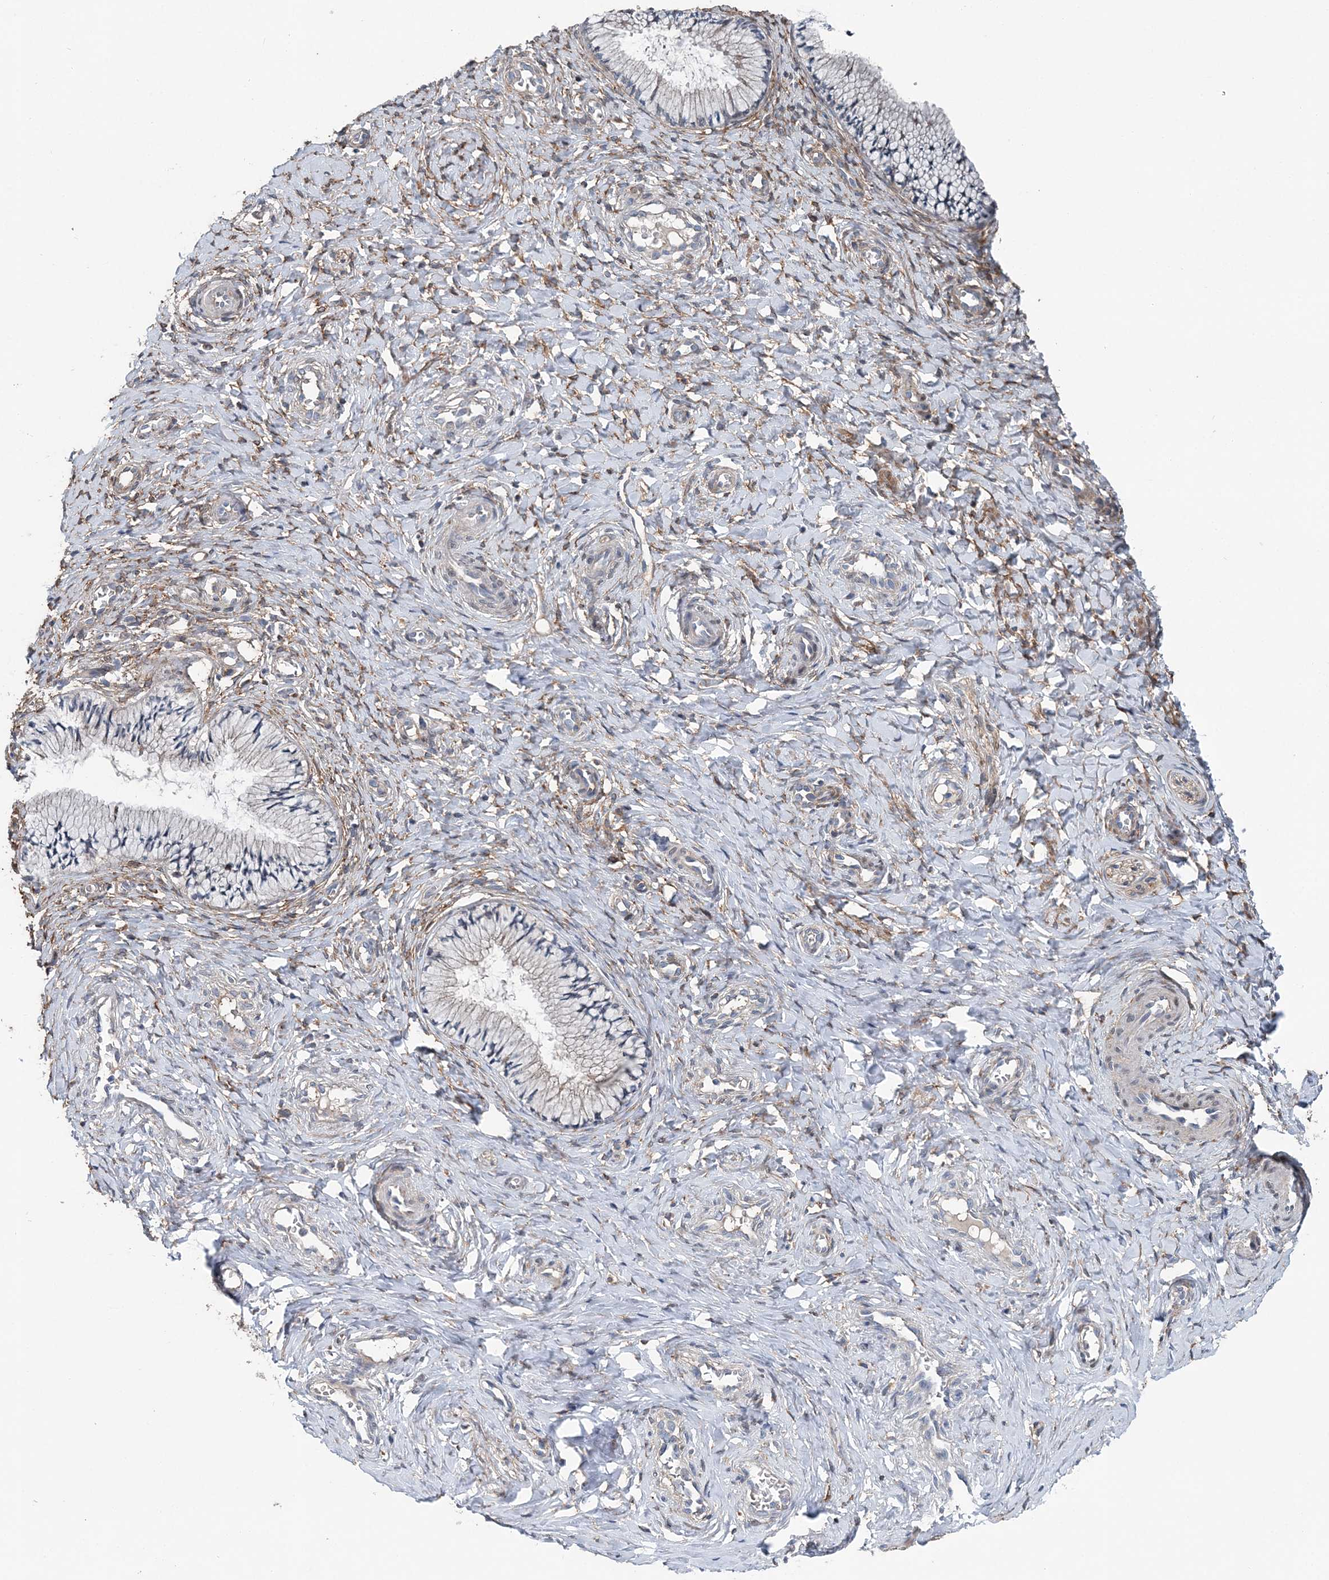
{"staining": {"intensity": "weak", "quantity": "<25%", "location": "cytoplasmic/membranous"}, "tissue": "cervix", "cell_type": "Glandular cells", "image_type": "normal", "snomed": [{"axis": "morphology", "description": "Normal tissue, NOS"}, {"axis": "topography", "description": "Cervix"}], "caption": "Immunohistochemistry (IHC) of unremarkable cervix displays no positivity in glandular cells.", "gene": "SPOPL", "patient": {"sex": "female", "age": 27}}